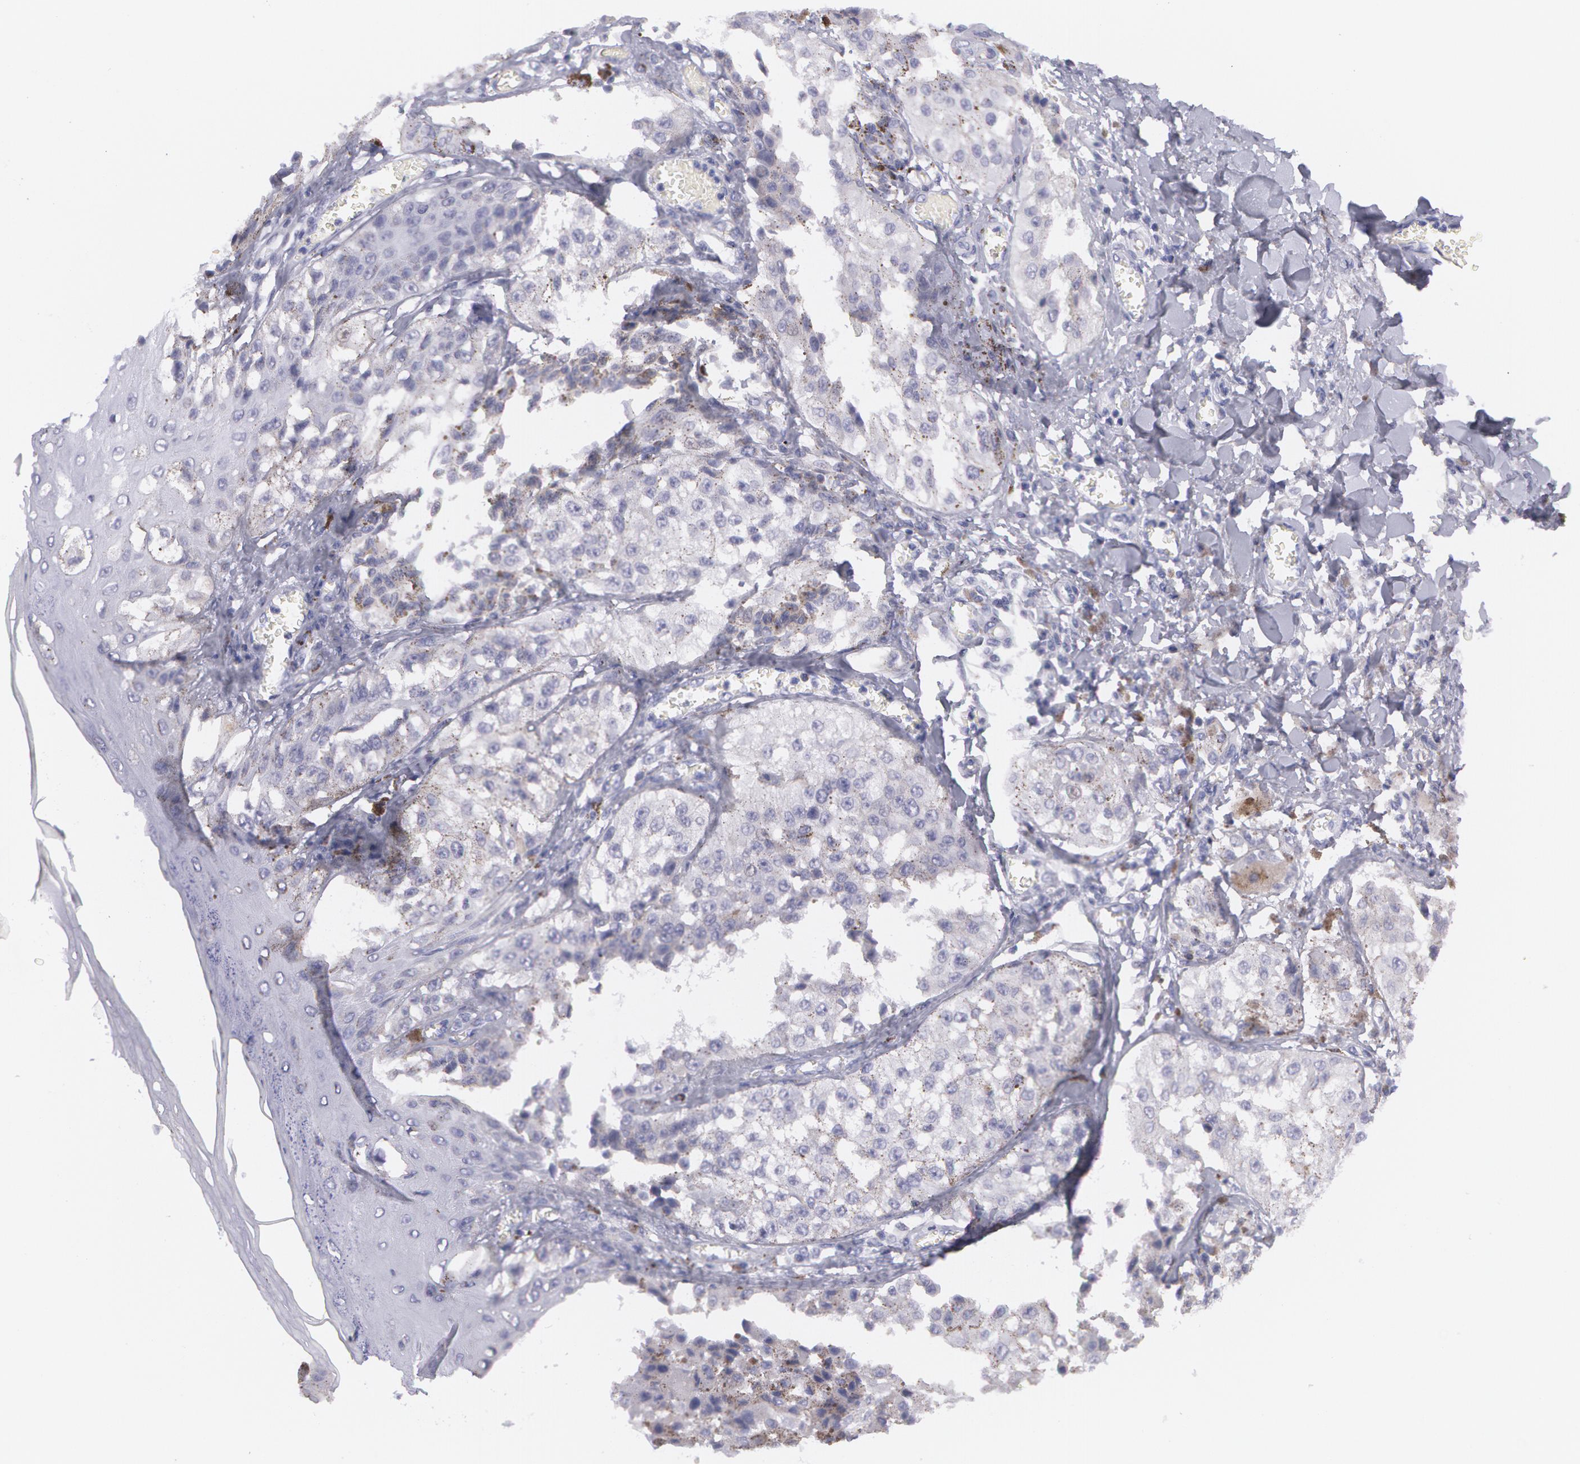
{"staining": {"intensity": "negative", "quantity": "none", "location": "none"}, "tissue": "melanoma", "cell_type": "Tumor cells", "image_type": "cancer", "snomed": [{"axis": "morphology", "description": "Malignant melanoma, NOS"}, {"axis": "topography", "description": "Skin"}], "caption": "There is no significant staining in tumor cells of melanoma.", "gene": "AMACR", "patient": {"sex": "female", "age": 82}}